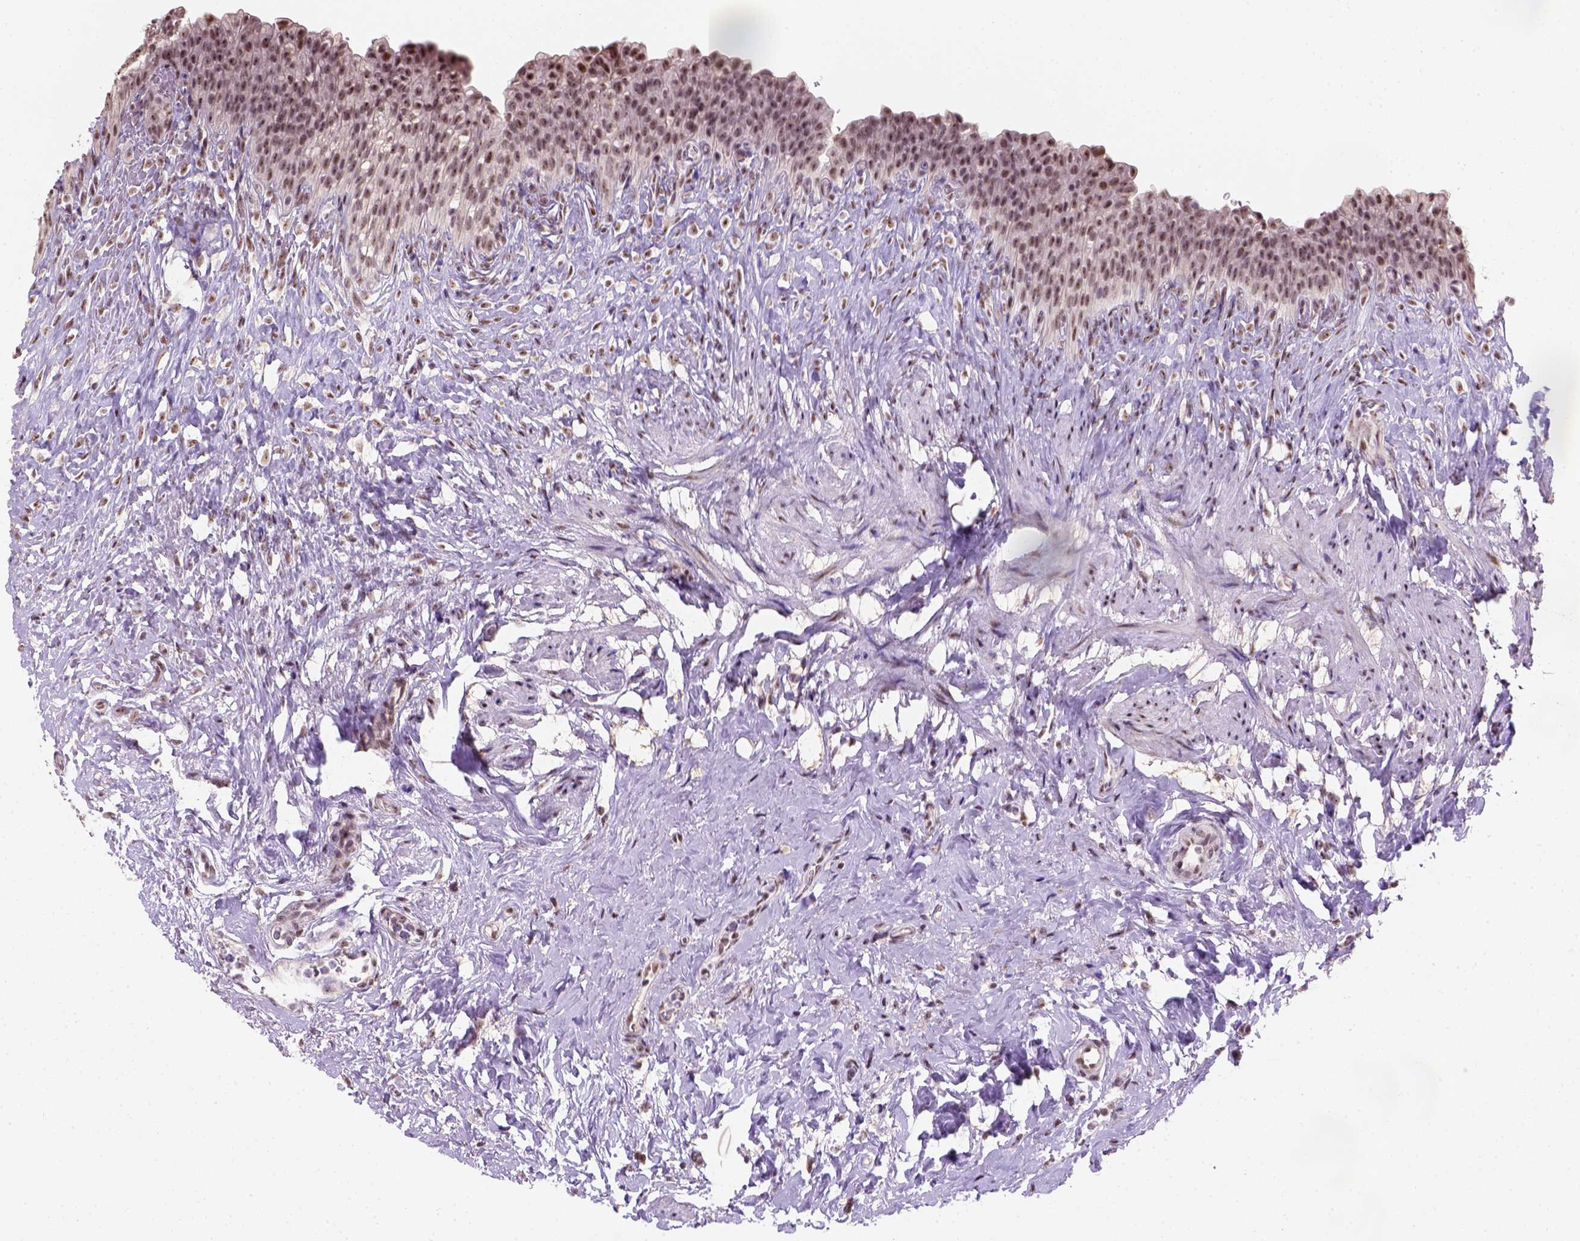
{"staining": {"intensity": "moderate", "quantity": ">75%", "location": "nuclear"}, "tissue": "urinary bladder", "cell_type": "Urothelial cells", "image_type": "normal", "snomed": [{"axis": "morphology", "description": "Normal tissue, NOS"}, {"axis": "topography", "description": "Urinary bladder"}, {"axis": "topography", "description": "Prostate"}], "caption": "Urothelial cells show moderate nuclear expression in about >75% of cells in unremarkable urinary bladder. Immunohistochemistry (ihc) stains the protein of interest in brown and the nuclei are stained blue.", "gene": "DDX50", "patient": {"sex": "male", "age": 76}}